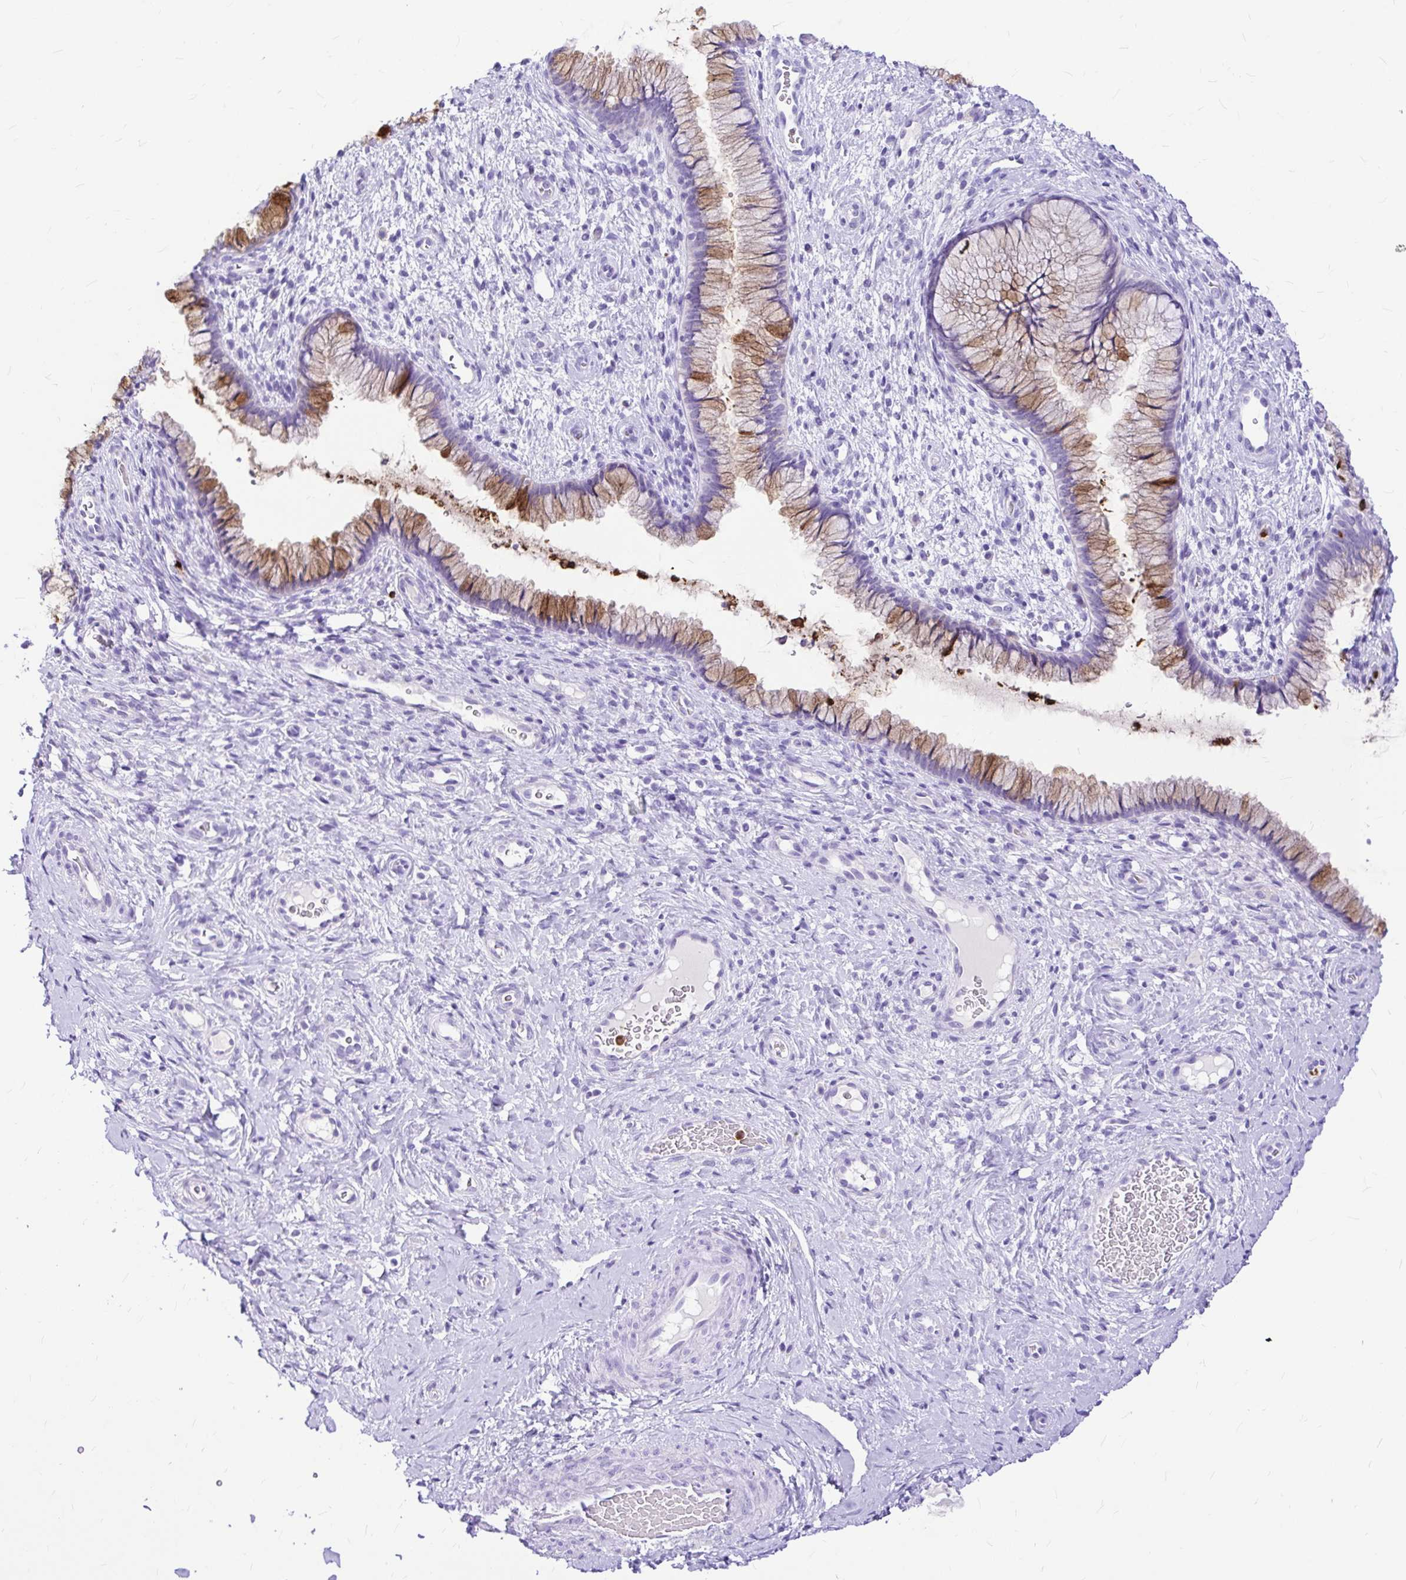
{"staining": {"intensity": "moderate", "quantity": "25%-75%", "location": "cytoplasmic/membranous"}, "tissue": "cervix", "cell_type": "Glandular cells", "image_type": "normal", "snomed": [{"axis": "morphology", "description": "Normal tissue, NOS"}, {"axis": "topography", "description": "Cervix"}], "caption": "An image showing moderate cytoplasmic/membranous positivity in approximately 25%-75% of glandular cells in normal cervix, as visualized by brown immunohistochemical staining.", "gene": "CLEC1B", "patient": {"sex": "female", "age": 34}}